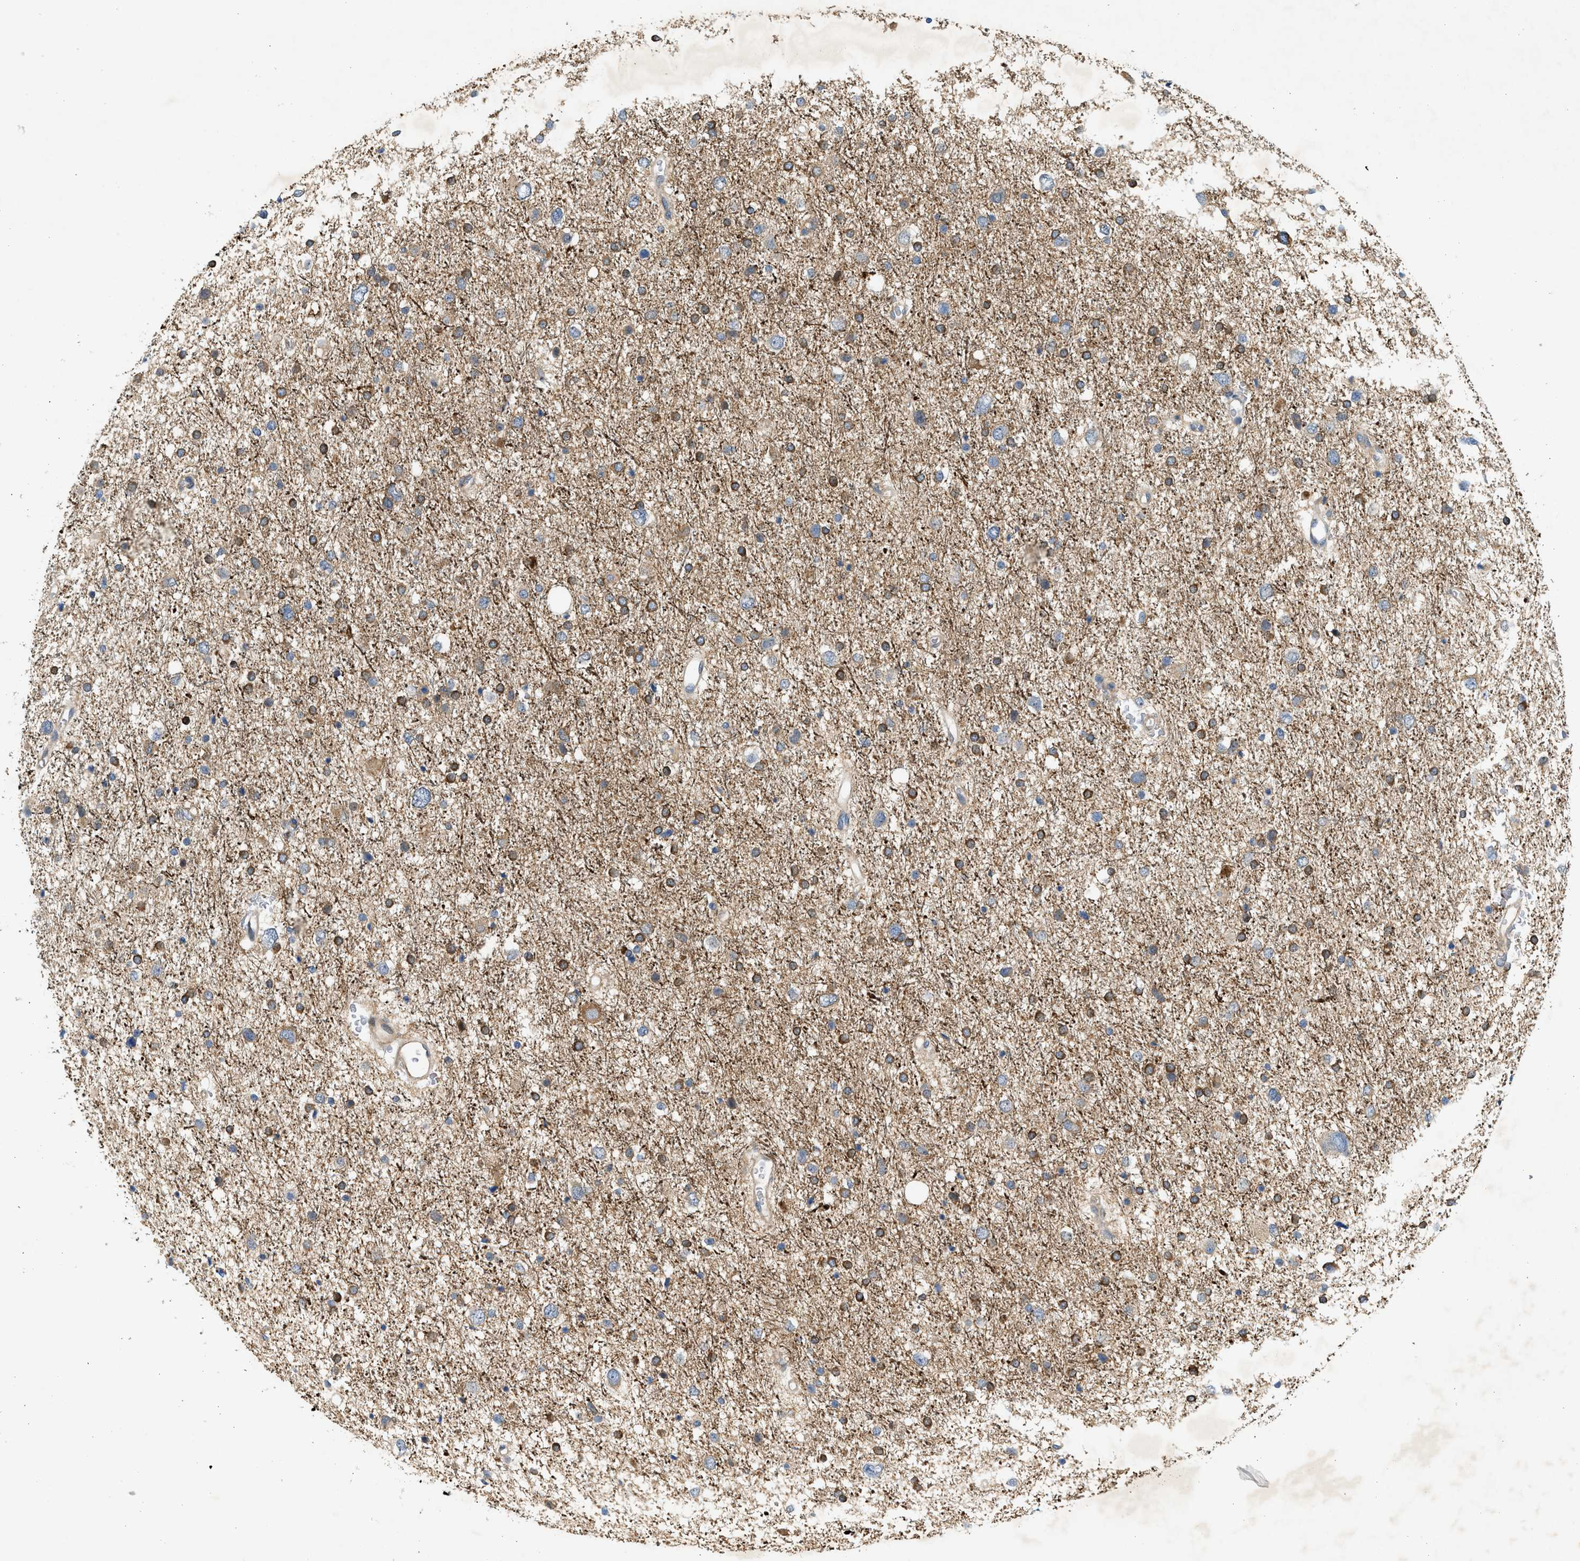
{"staining": {"intensity": "moderate", "quantity": "25%-75%", "location": "cytoplasmic/membranous"}, "tissue": "glioma", "cell_type": "Tumor cells", "image_type": "cancer", "snomed": [{"axis": "morphology", "description": "Glioma, malignant, Low grade"}, {"axis": "topography", "description": "Brain"}], "caption": "Immunohistochemical staining of malignant low-grade glioma shows moderate cytoplasmic/membranous protein positivity in about 25%-75% of tumor cells.", "gene": "KDELR2", "patient": {"sex": "female", "age": 37}}